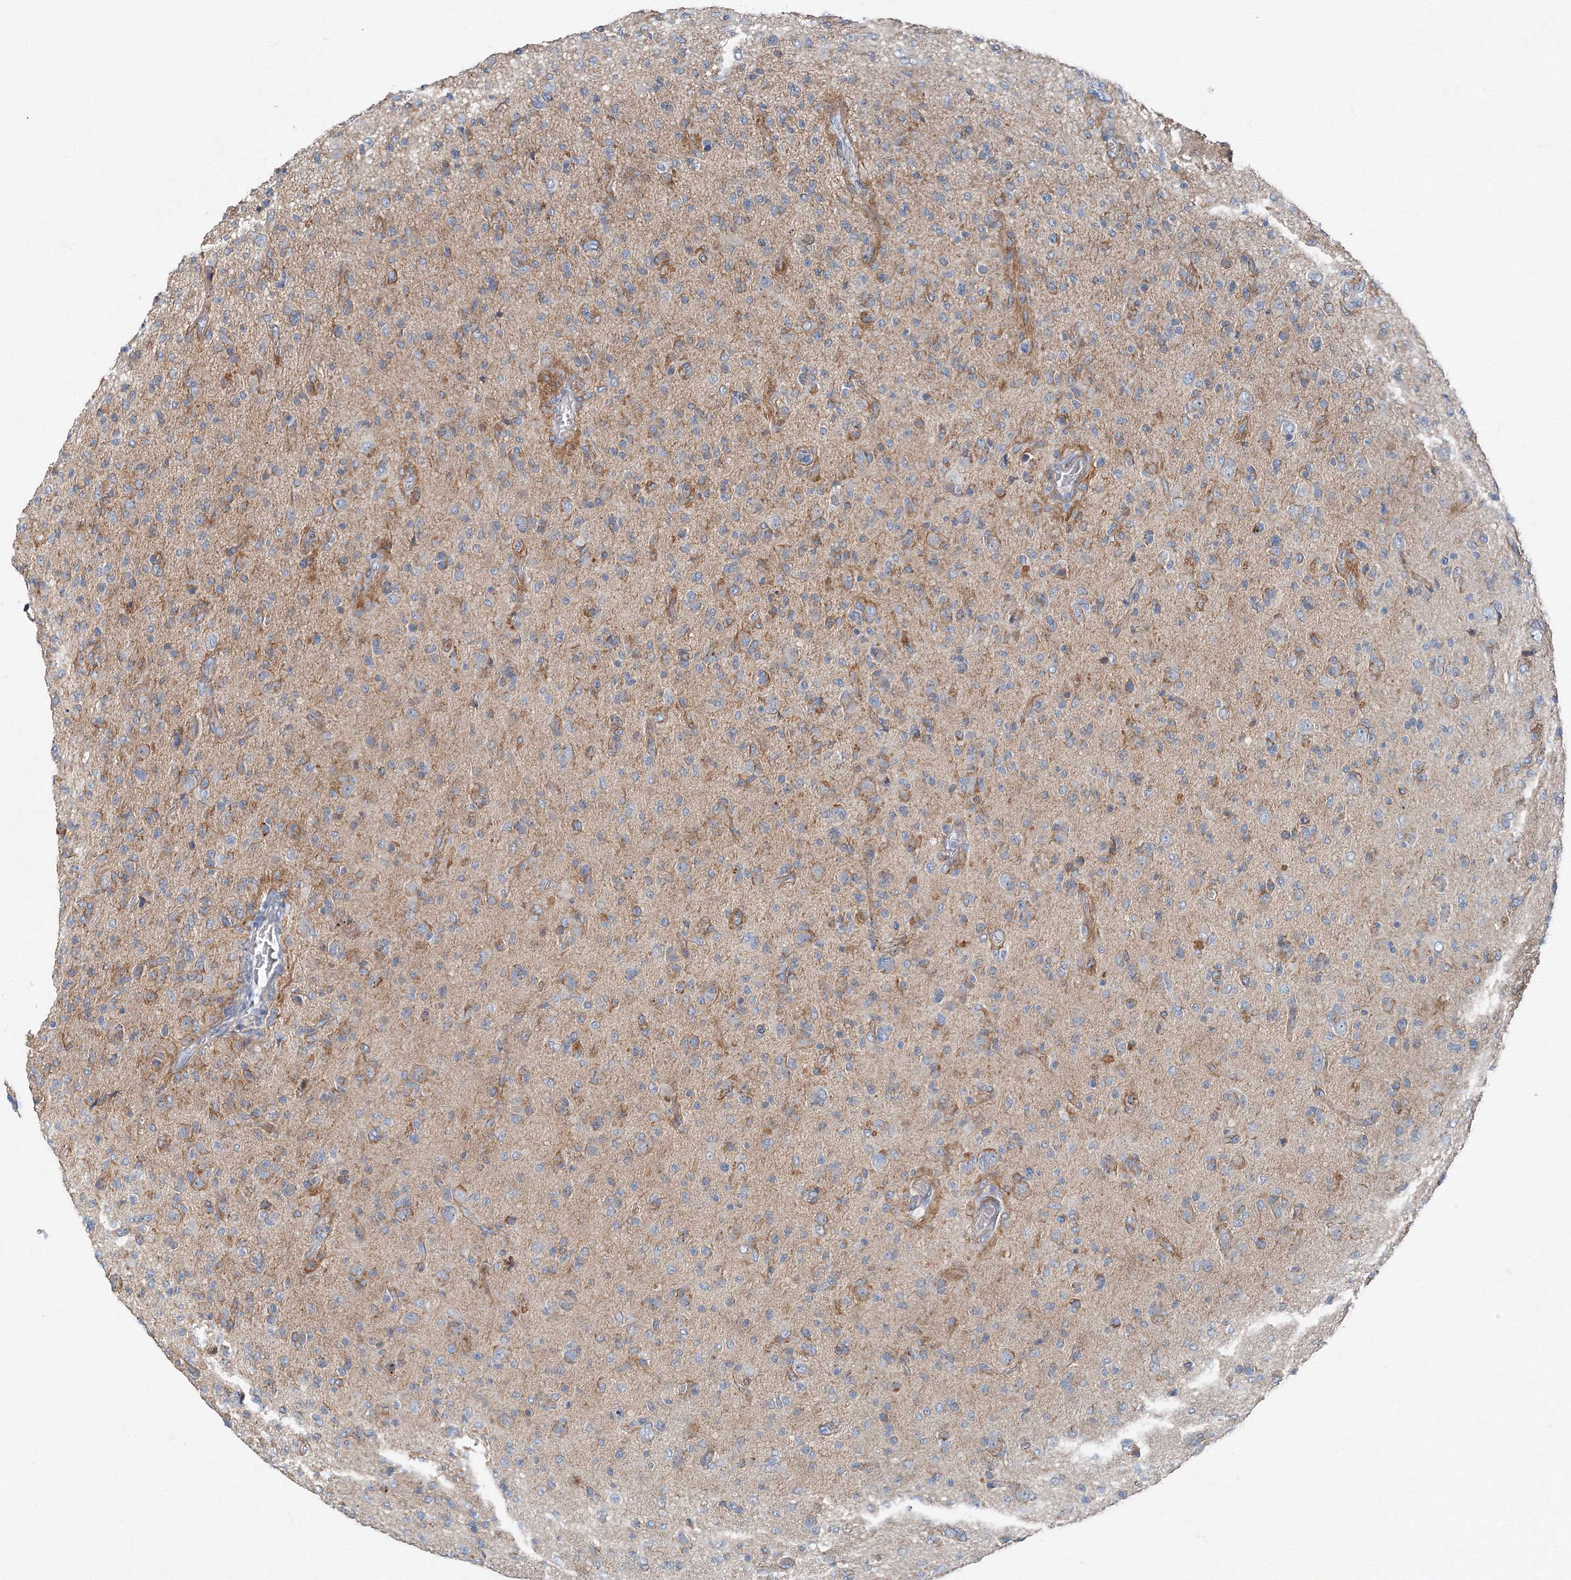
{"staining": {"intensity": "negative", "quantity": "none", "location": "none"}, "tissue": "glioma", "cell_type": "Tumor cells", "image_type": "cancer", "snomed": [{"axis": "morphology", "description": "Glioma, malignant, High grade"}, {"axis": "topography", "description": "Brain"}], "caption": "Immunohistochemistry (IHC) micrograph of neoplastic tissue: human glioma stained with DAB (3,3'-diaminobenzidine) reveals no significant protein expression in tumor cells.", "gene": "AASDH", "patient": {"sex": "female", "age": 57}}